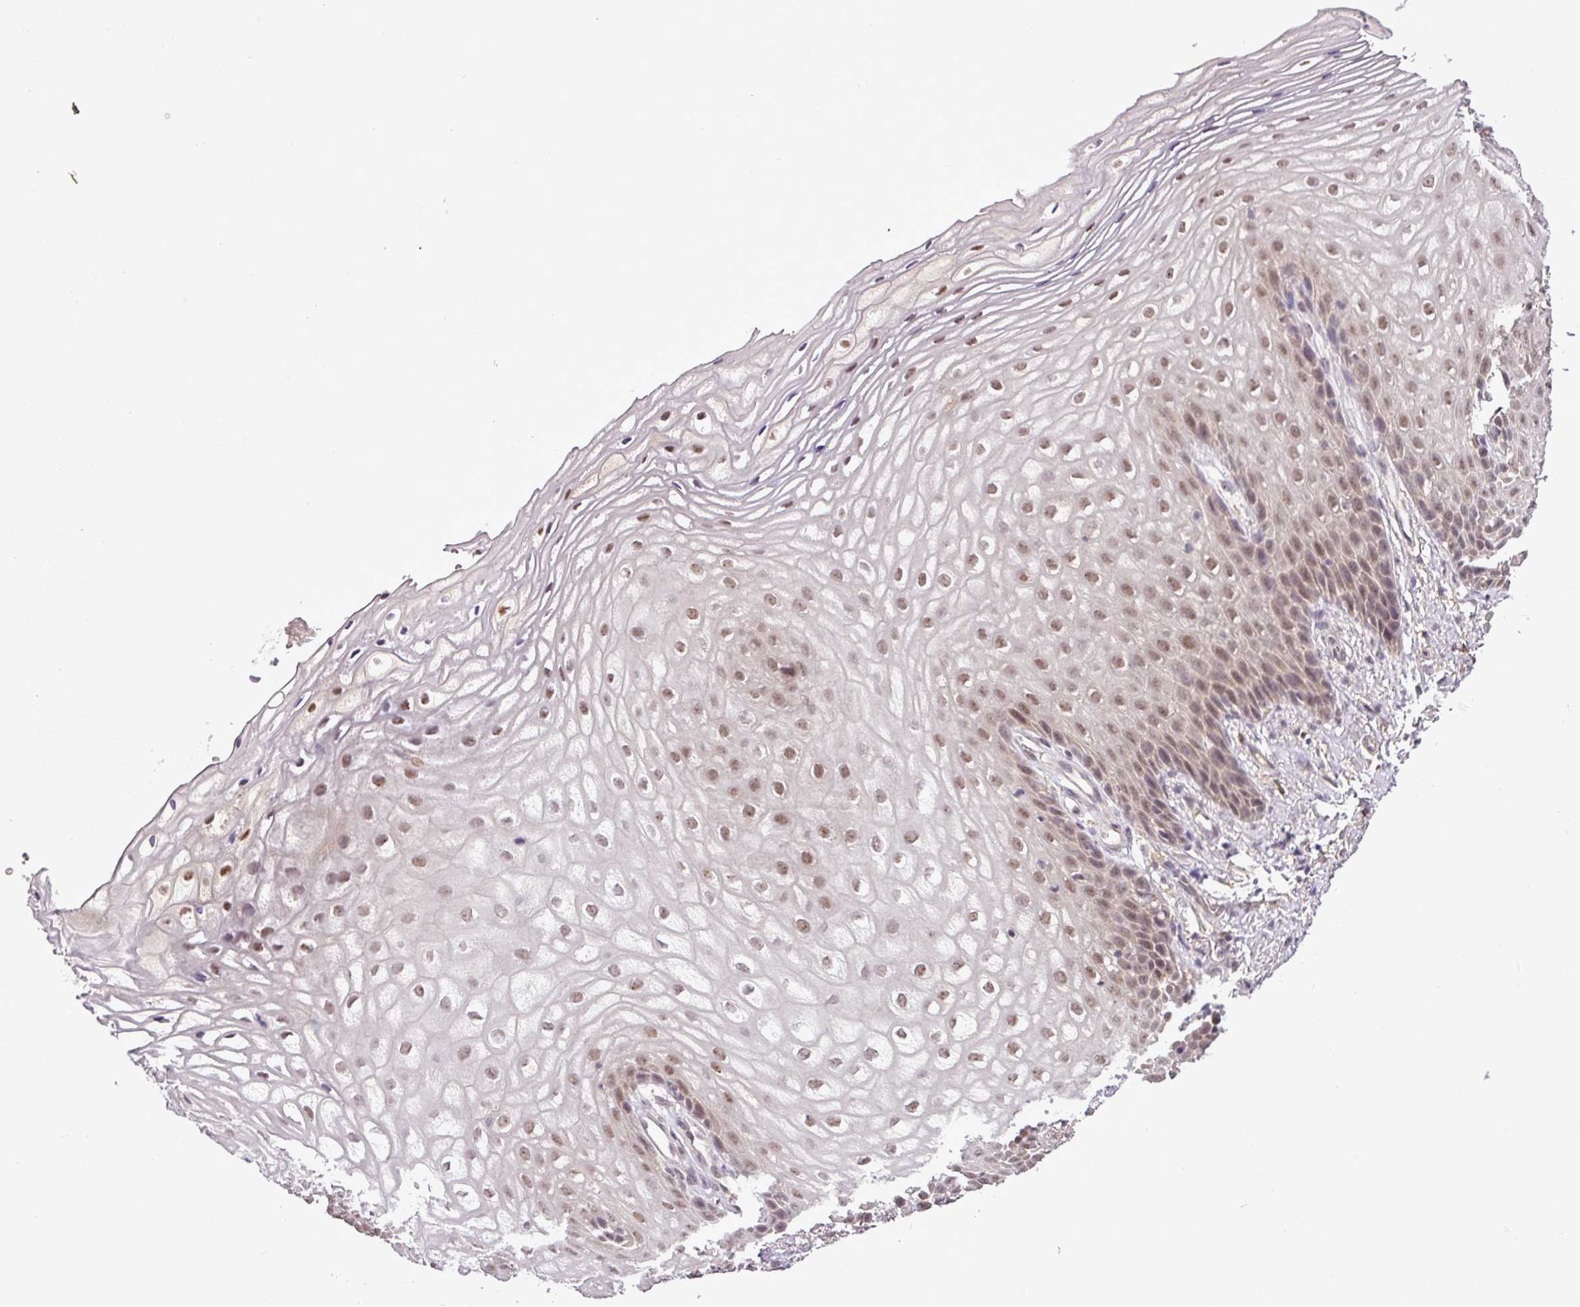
{"staining": {"intensity": "moderate", "quantity": ">75%", "location": "nuclear"}, "tissue": "vagina", "cell_type": "Squamous epithelial cells", "image_type": "normal", "snomed": [{"axis": "morphology", "description": "Normal tissue, NOS"}, {"axis": "topography", "description": "Vagina"}], "caption": "This histopathology image reveals unremarkable vagina stained with immunohistochemistry to label a protein in brown. The nuclear of squamous epithelial cells show moderate positivity for the protein. Nuclei are counter-stained blue.", "gene": "MFHAS1", "patient": {"sex": "female", "age": 60}}